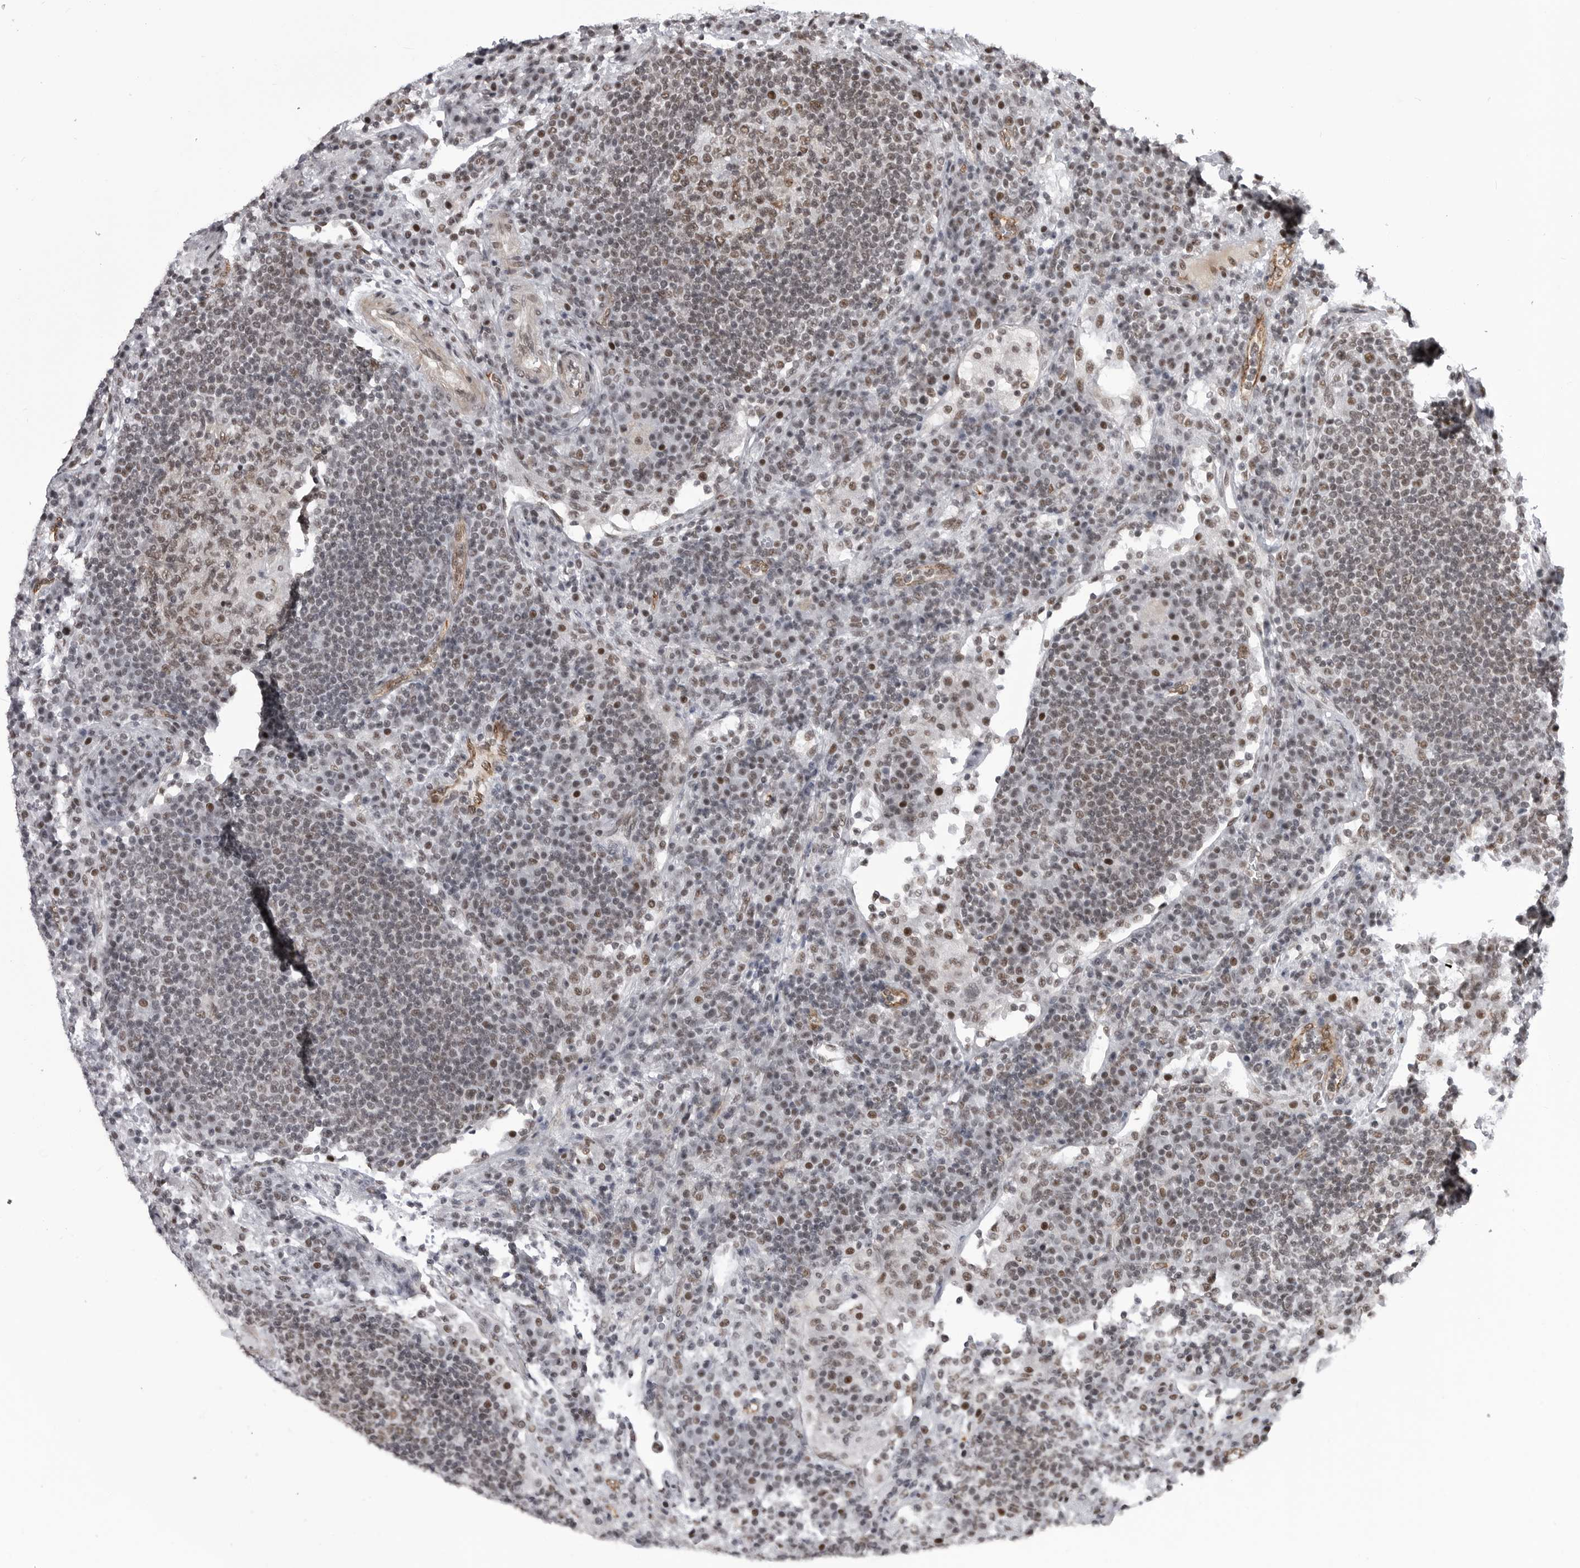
{"staining": {"intensity": "moderate", "quantity": "25%-75%", "location": "nuclear"}, "tissue": "lymph node", "cell_type": "Germinal center cells", "image_type": "normal", "snomed": [{"axis": "morphology", "description": "Normal tissue, NOS"}, {"axis": "topography", "description": "Lymph node"}], "caption": "High-power microscopy captured an immunohistochemistry photomicrograph of normal lymph node, revealing moderate nuclear positivity in about 25%-75% of germinal center cells.", "gene": "RNF26", "patient": {"sex": "female", "age": 53}}